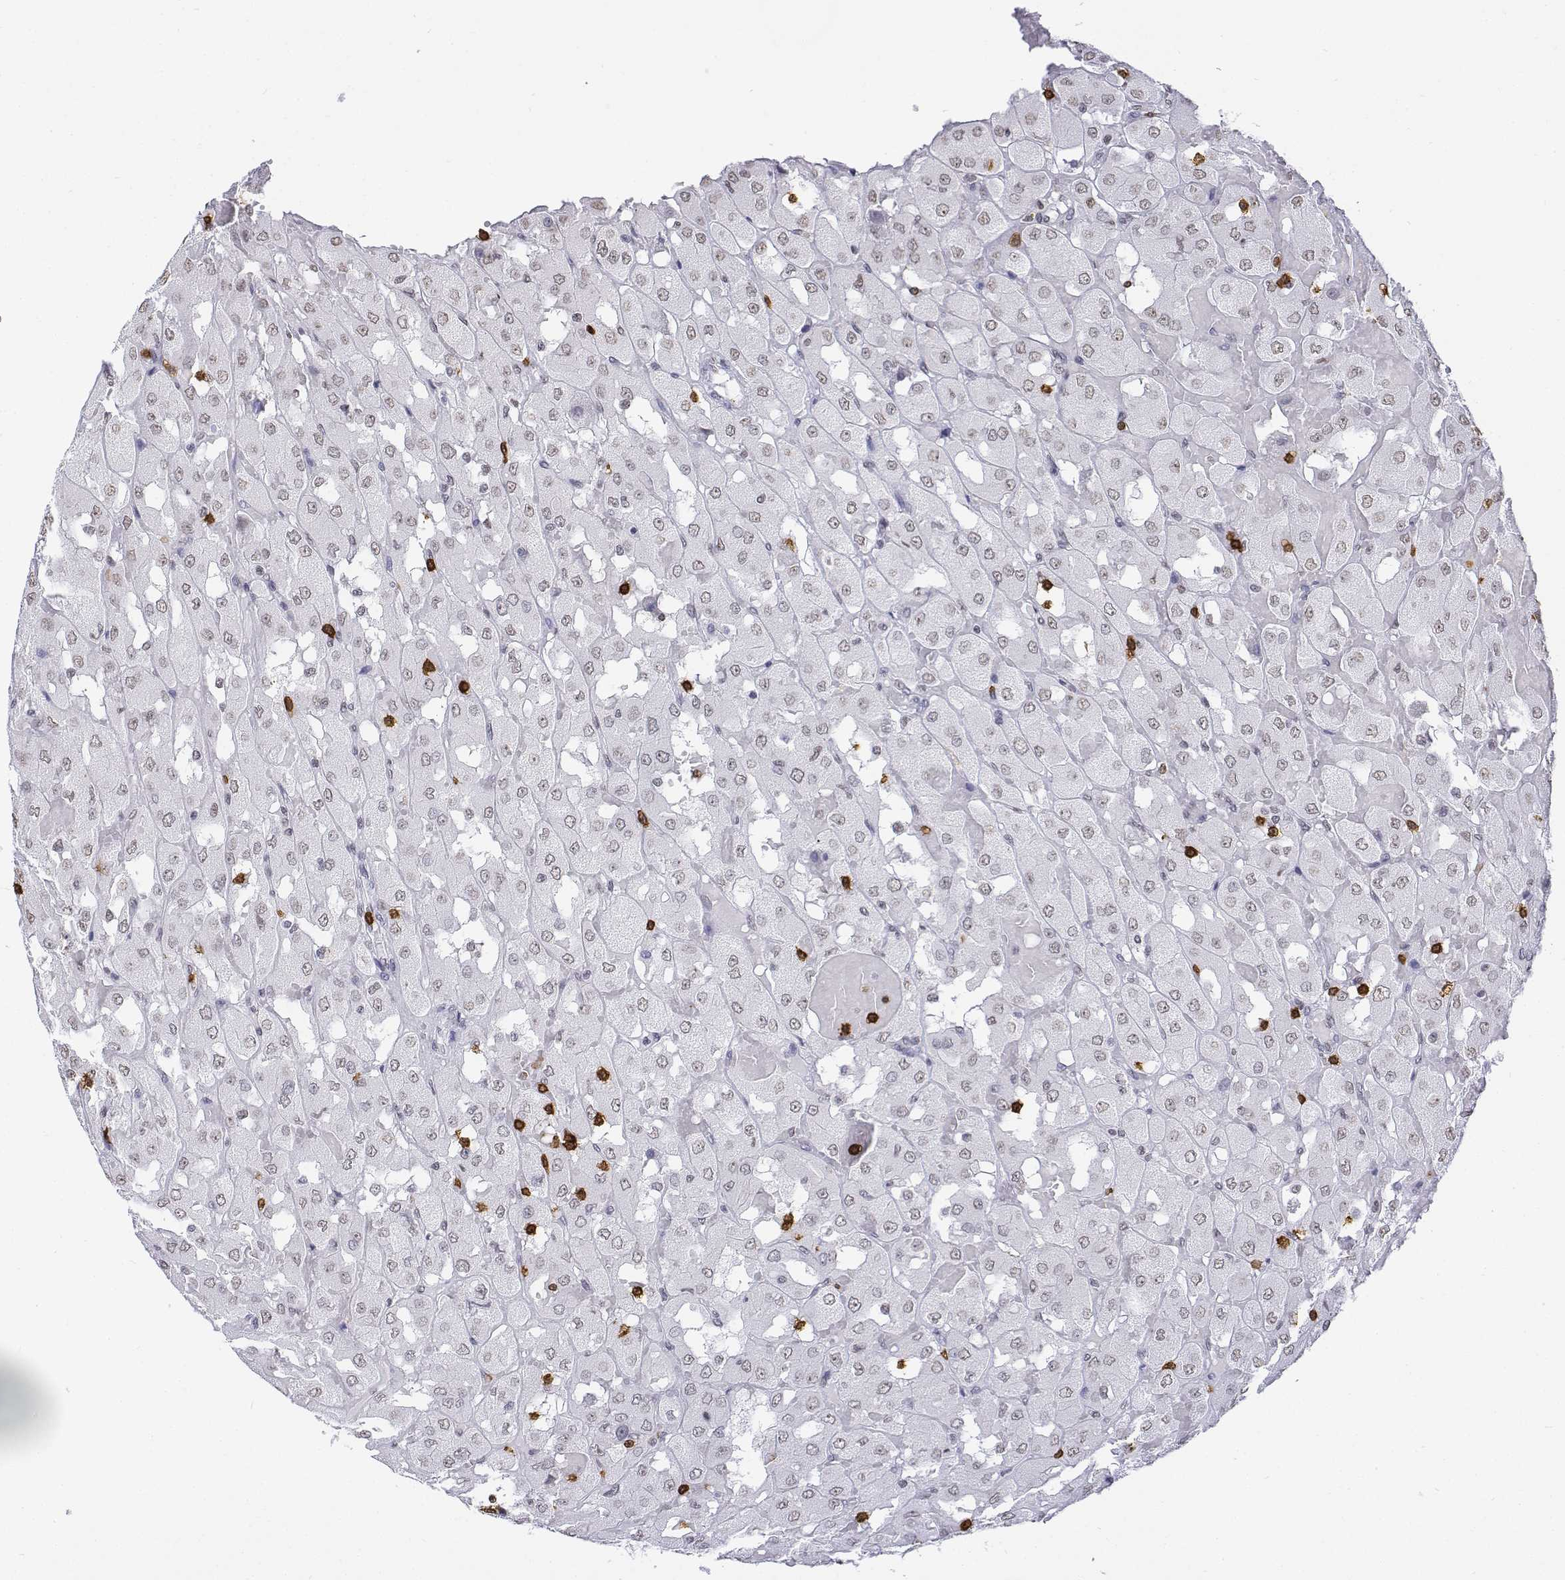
{"staining": {"intensity": "negative", "quantity": "none", "location": "none"}, "tissue": "renal cancer", "cell_type": "Tumor cells", "image_type": "cancer", "snomed": [{"axis": "morphology", "description": "Adenocarcinoma, NOS"}, {"axis": "topography", "description": "Kidney"}], "caption": "There is no significant expression in tumor cells of renal adenocarcinoma.", "gene": "CD3E", "patient": {"sex": "male", "age": 72}}